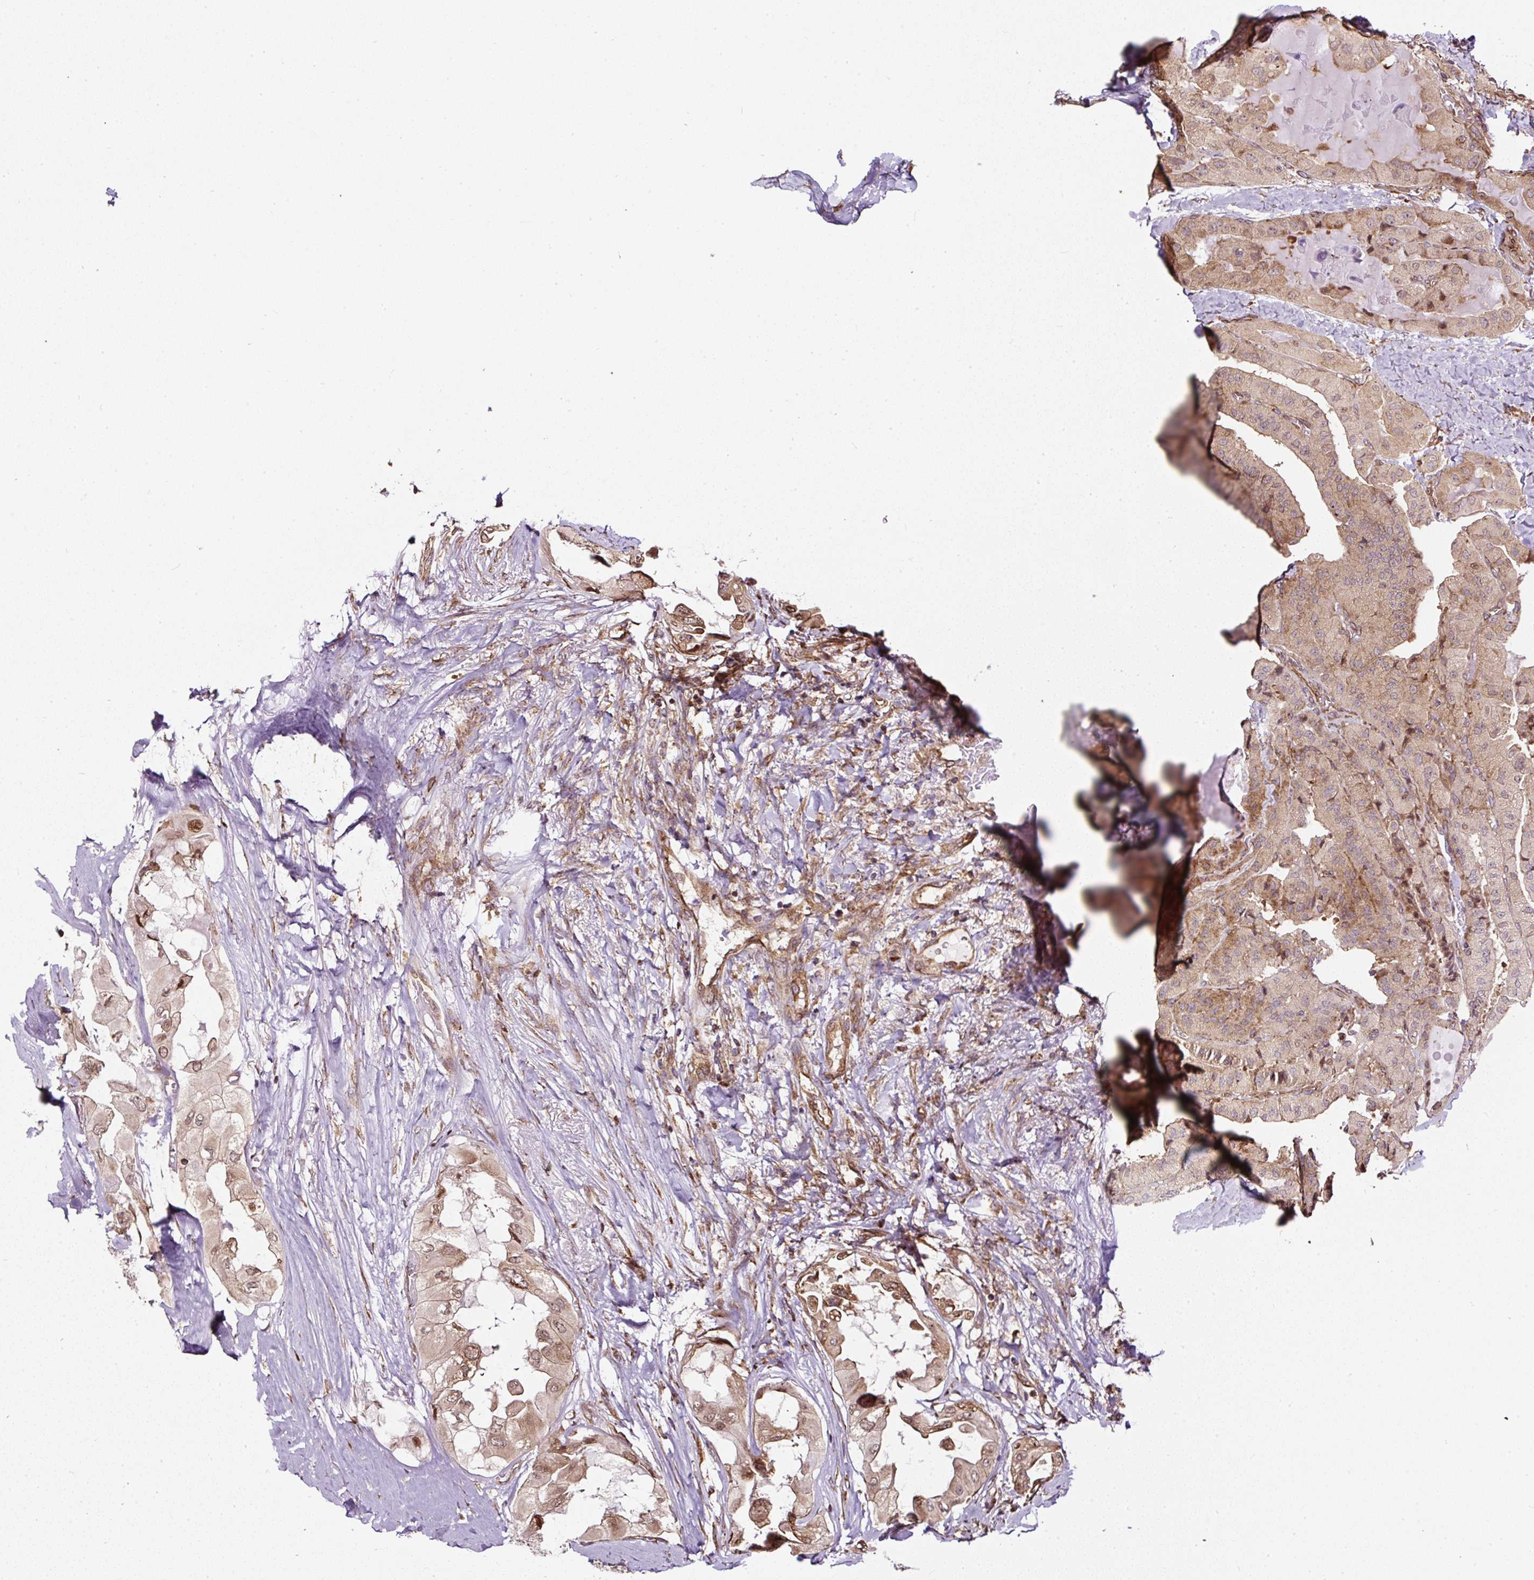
{"staining": {"intensity": "moderate", "quantity": ">75%", "location": "cytoplasmic/membranous,nuclear"}, "tissue": "thyroid cancer", "cell_type": "Tumor cells", "image_type": "cancer", "snomed": [{"axis": "morphology", "description": "Normal tissue, NOS"}, {"axis": "morphology", "description": "Papillary adenocarcinoma, NOS"}, {"axis": "topography", "description": "Thyroid gland"}], "caption": "Immunohistochemical staining of thyroid papillary adenocarcinoma reveals moderate cytoplasmic/membranous and nuclear protein expression in approximately >75% of tumor cells.", "gene": "KDM4E", "patient": {"sex": "female", "age": 59}}